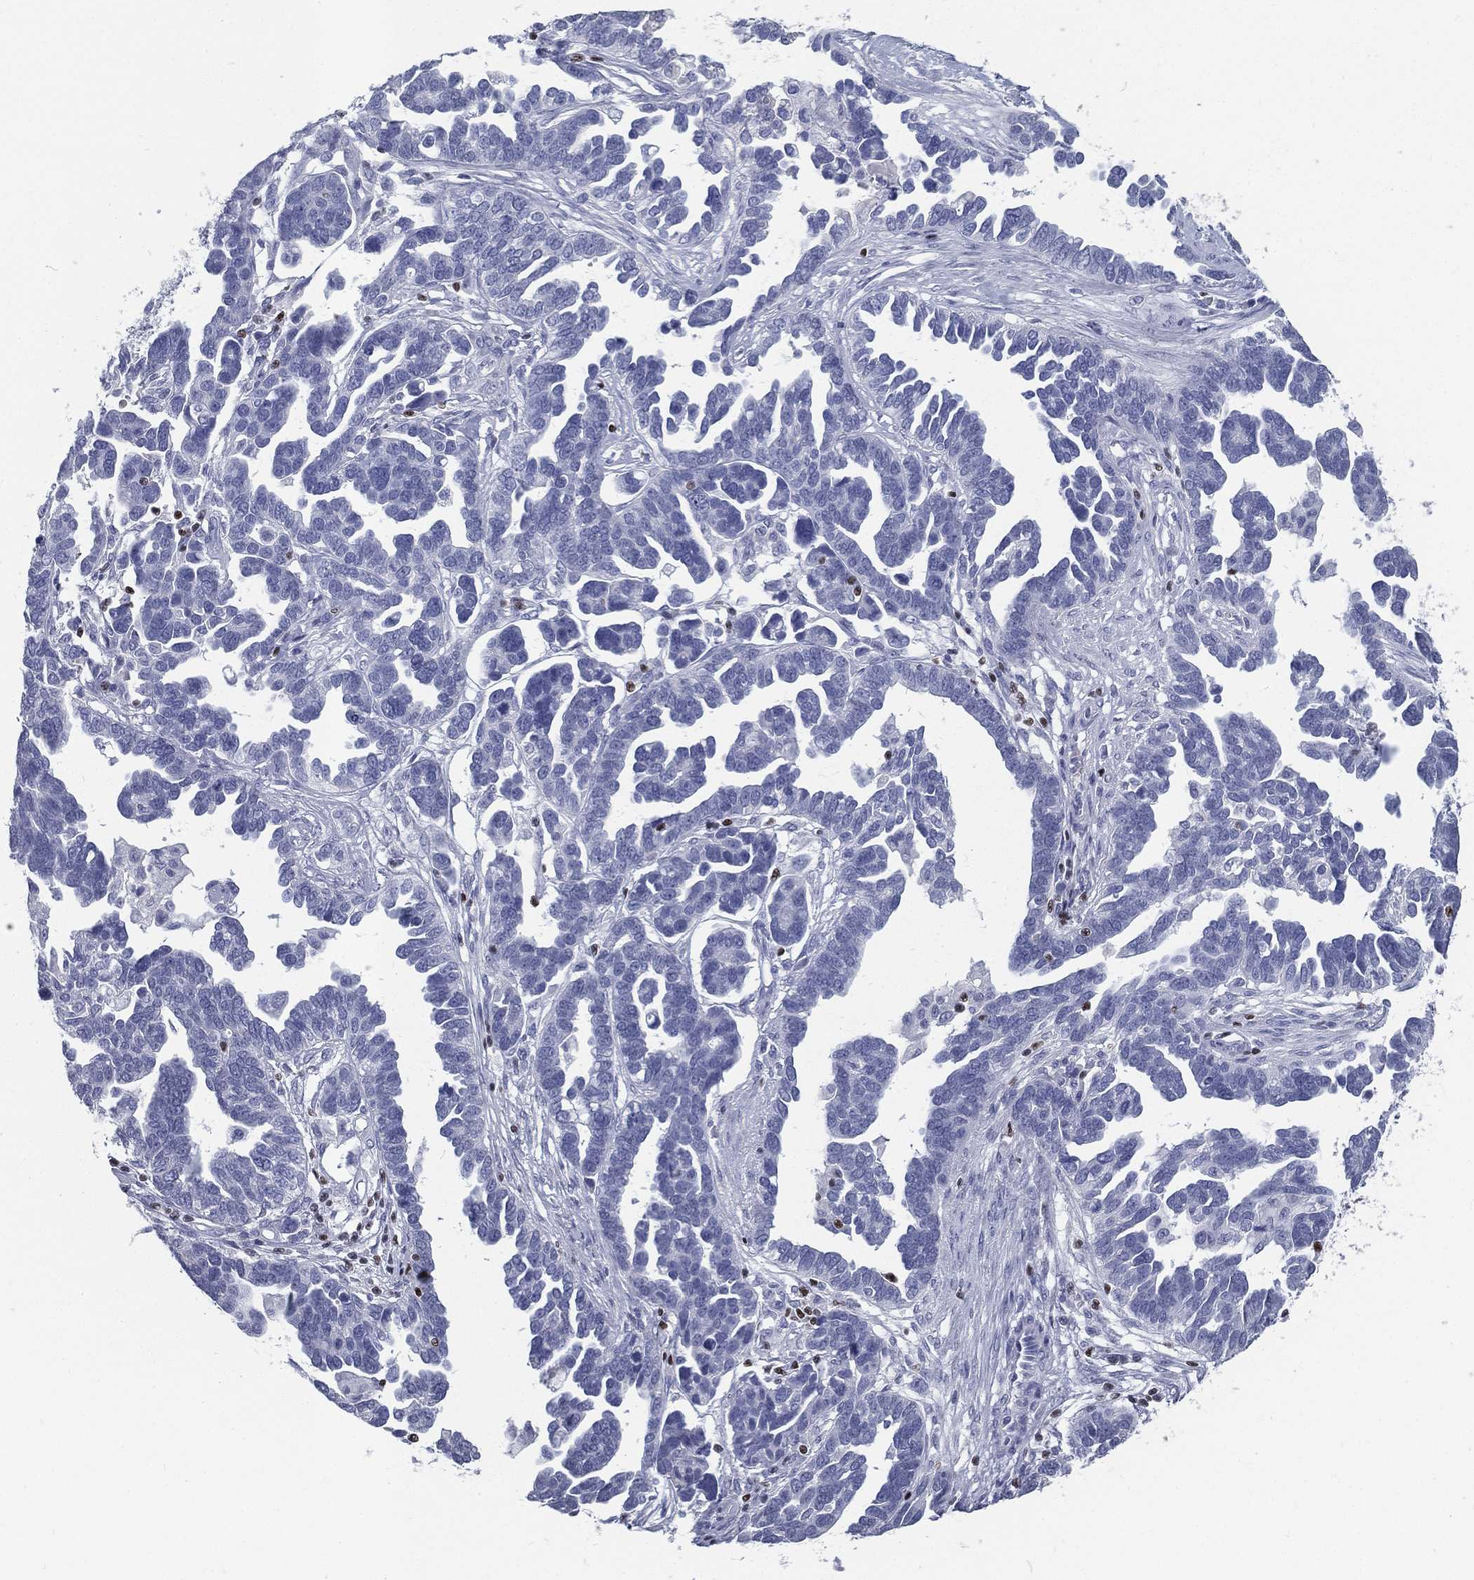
{"staining": {"intensity": "negative", "quantity": "none", "location": "none"}, "tissue": "ovarian cancer", "cell_type": "Tumor cells", "image_type": "cancer", "snomed": [{"axis": "morphology", "description": "Cystadenocarcinoma, serous, NOS"}, {"axis": "topography", "description": "Ovary"}], "caption": "Protein analysis of ovarian cancer shows no significant expression in tumor cells.", "gene": "PYHIN1", "patient": {"sex": "female", "age": 54}}